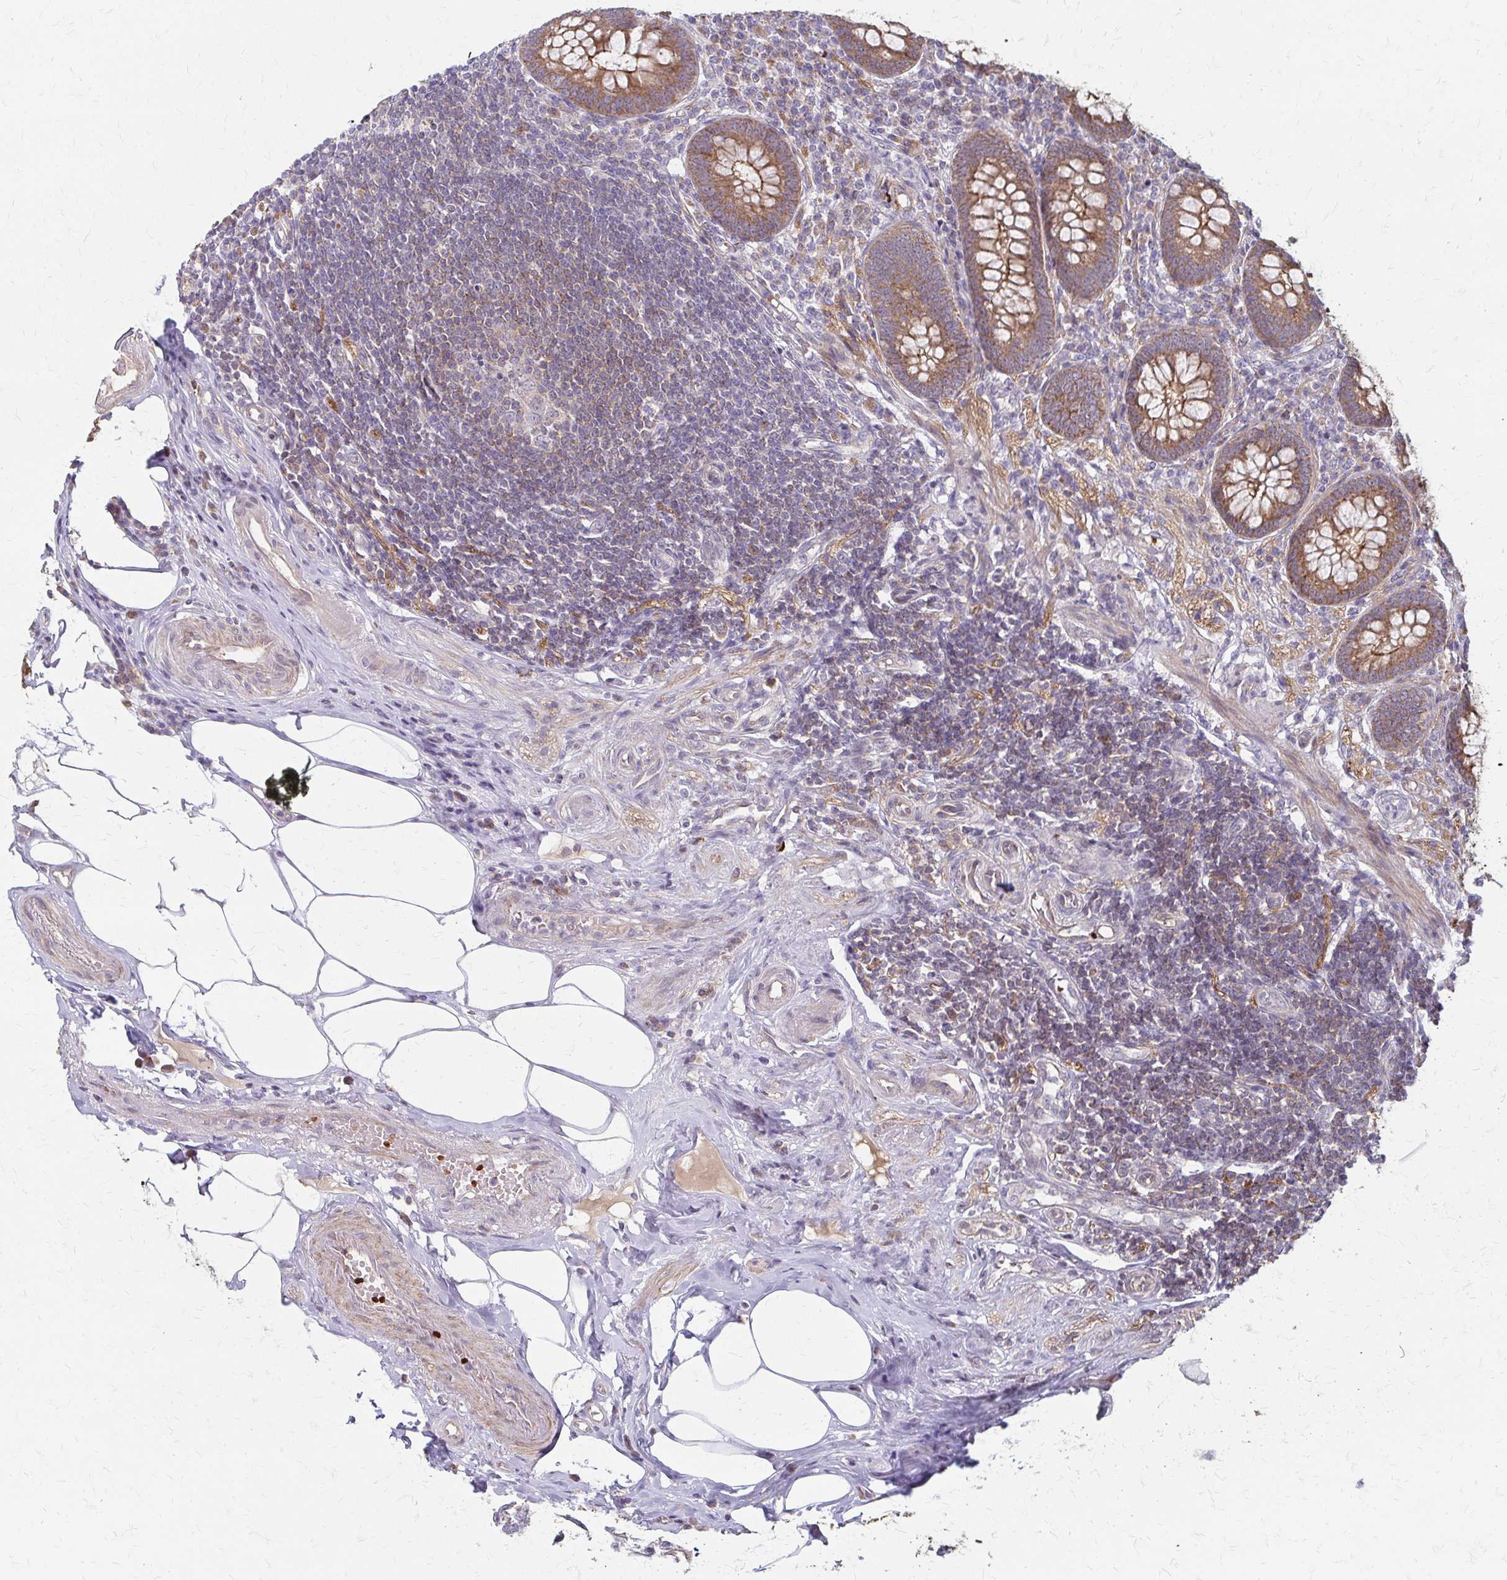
{"staining": {"intensity": "moderate", "quantity": ">75%", "location": "cytoplasmic/membranous"}, "tissue": "appendix", "cell_type": "Glandular cells", "image_type": "normal", "snomed": [{"axis": "morphology", "description": "Normal tissue, NOS"}, {"axis": "topography", "description": "Appendix"}], "caption": "Appendix stained with a protein marker demonstrates moderate staining in glandular cells.", "gene": "ZNF383", "patient": {"sex": "female", "age": 57}}